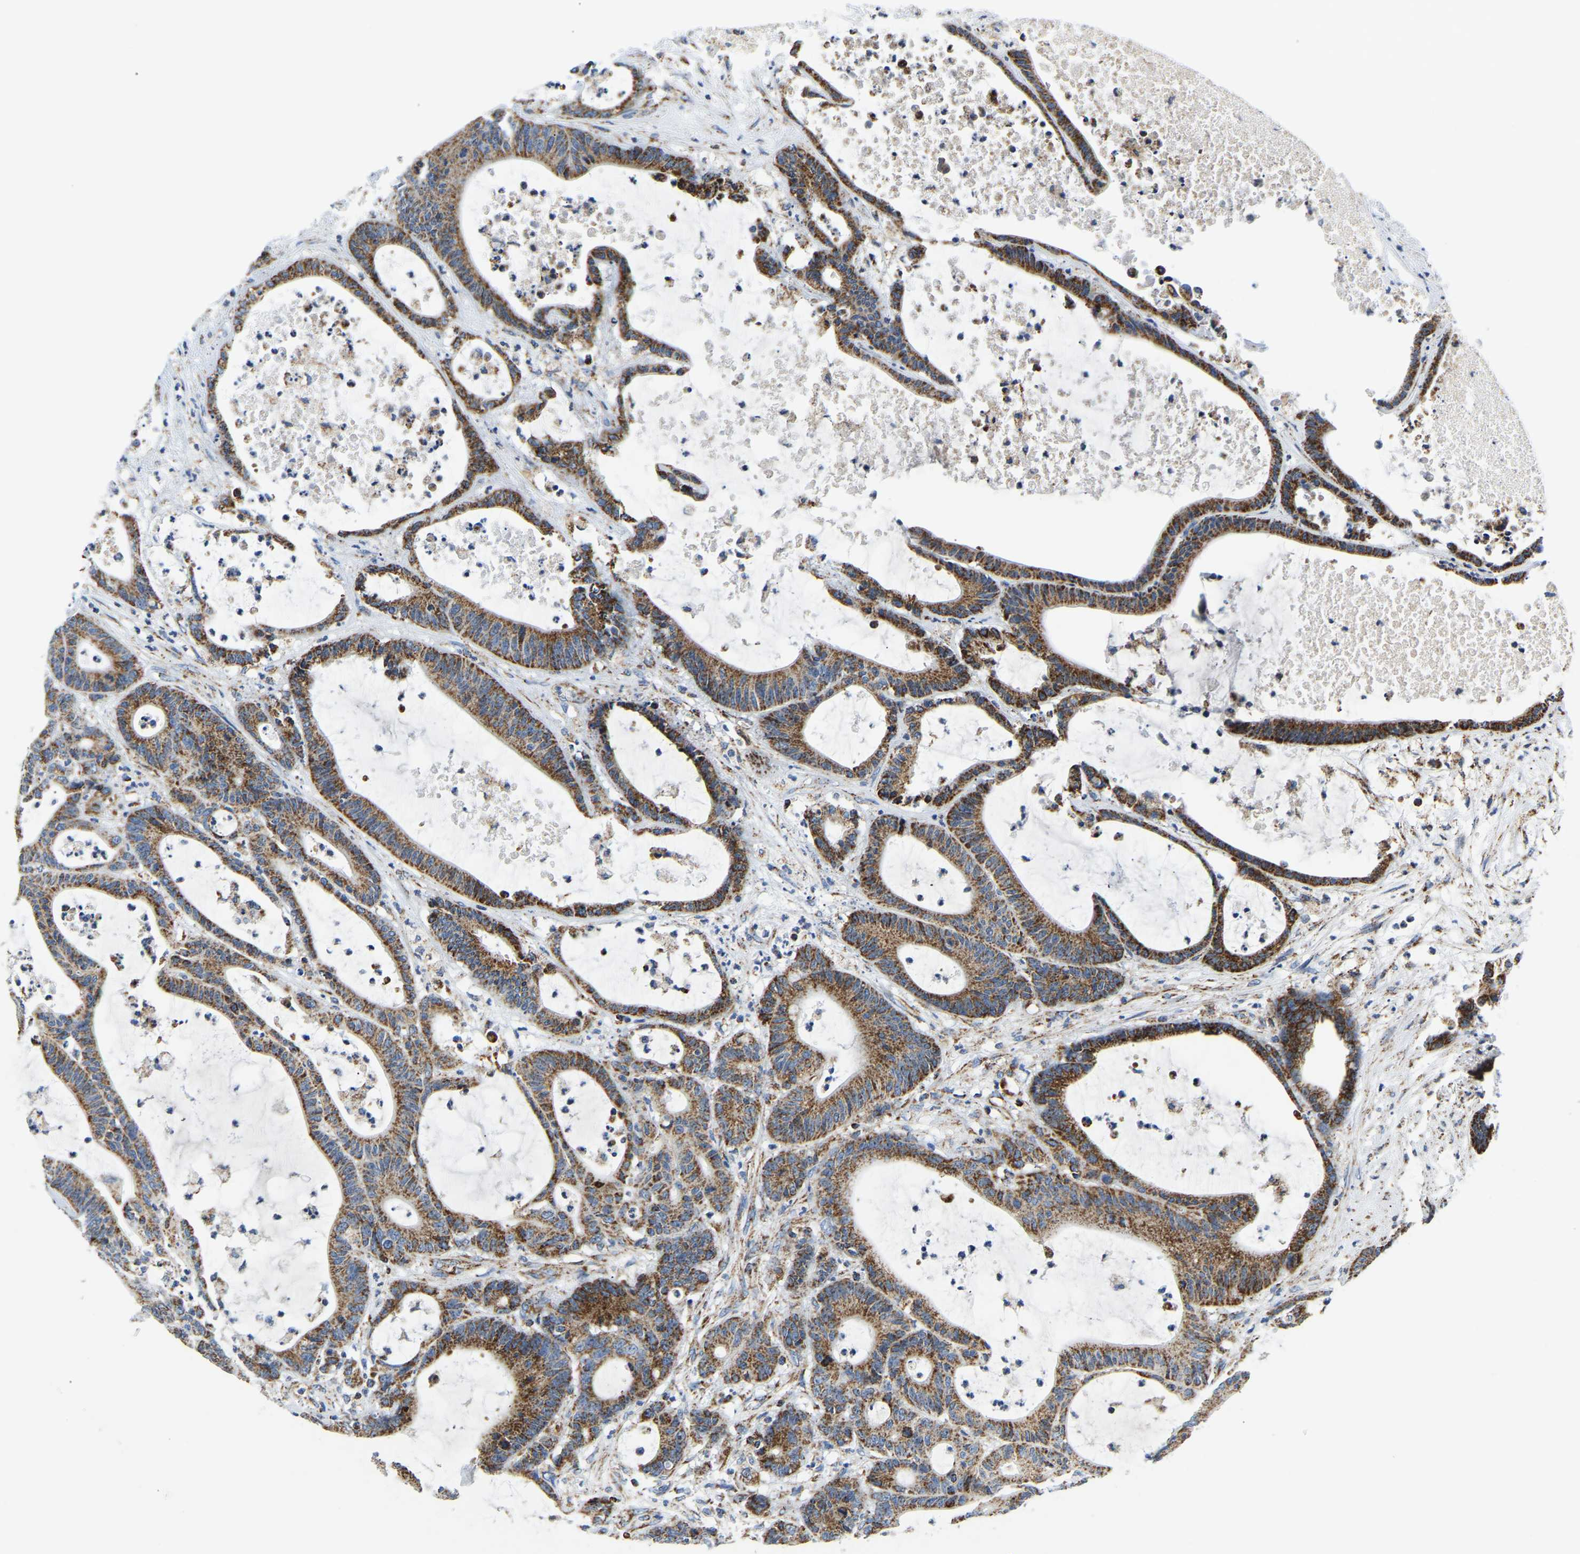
{"staining": {"intensity": "moderate", "quantity": ">75%", "location": "cytoplasmic/membranous"}, "tissue": "colorectal cancer", "cell_type": "Tumor cells", "image_type": "cancer", "snomed": [{"axis": "morphology", "description": "Adenocarcinoma, NOS"}, {"axis": "topography", "description": "Colon"}], "caption": "The immunohistochemical stain highlights moderate cytoplasmic/membranous staining in tumor cells of colorectal adenocarcinoma tissue.", "gene": "SFXN1", "patient": {"sex": "female", "age": 84}}